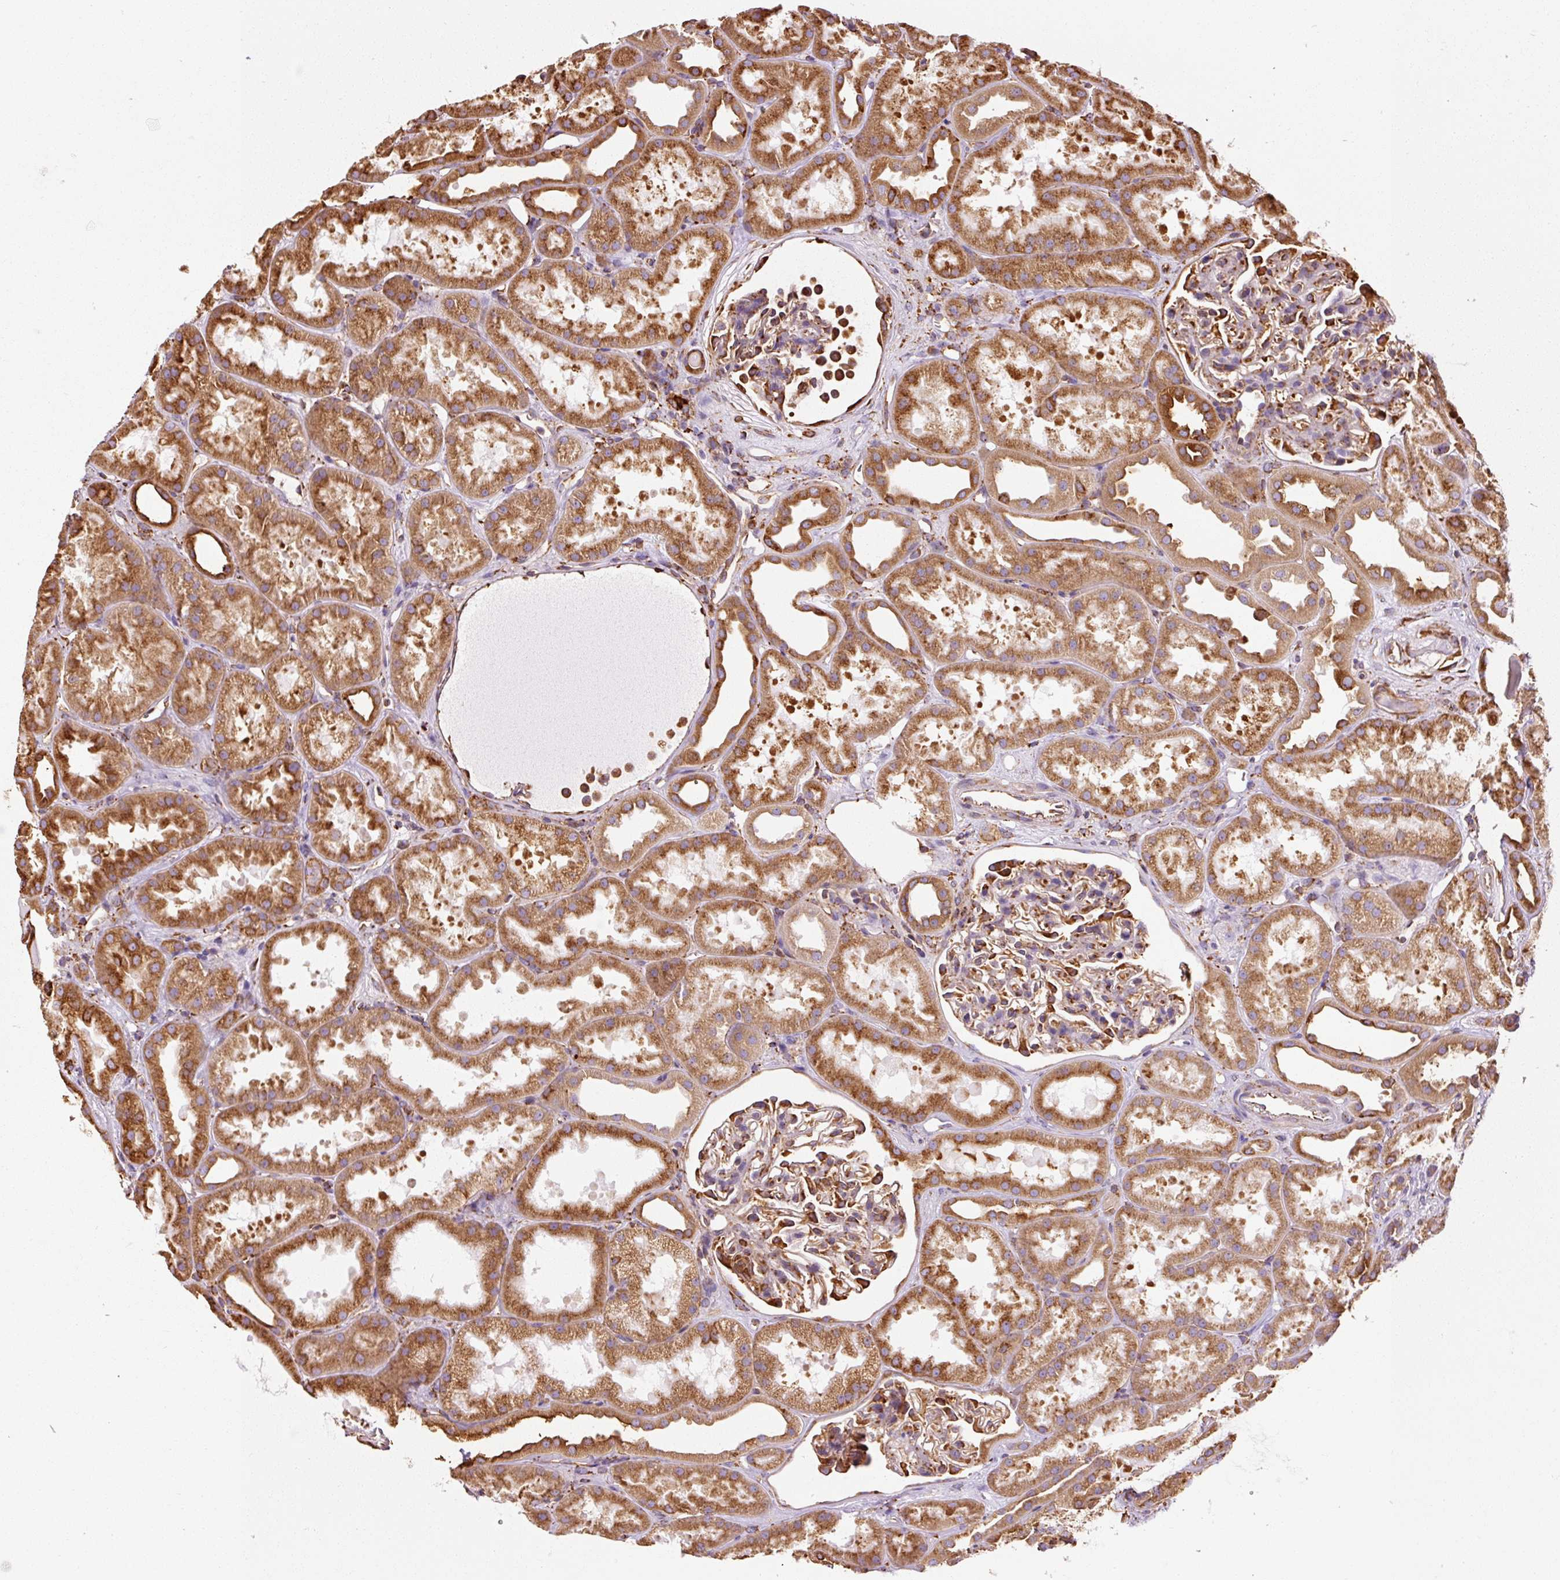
{"staining": {"intensity": "strong", "quantity": "25%-75%", "location": "cytoplasmic/membranous"}, "tissue": "kidney", "cell_type": "Cells in glomeruli", "image_type": "normal", "snomed": [{"axis": "morphology", "description": "Normal tissue, NOS"}, {"axis": "topography", "description": "Kidney"}], "caption": "High-magnification brightfield microscopy of unremarkable kidney stained with DAB (3,3'-diaminobenzidine) (brown) and counterstained with hematoxylin (blue). cells in glomeruli exhibit strong cytoplasmic/membranous staining is present in approximately25%-75% of cells. The staining was performed using DAB to visualize the protein expression in brown, while the nuclei were stained in blue with hematoxylin (Magnification: 20x).", "gene": "ENSG00000256500", "patient": {"sex": "male", "age": 61}}